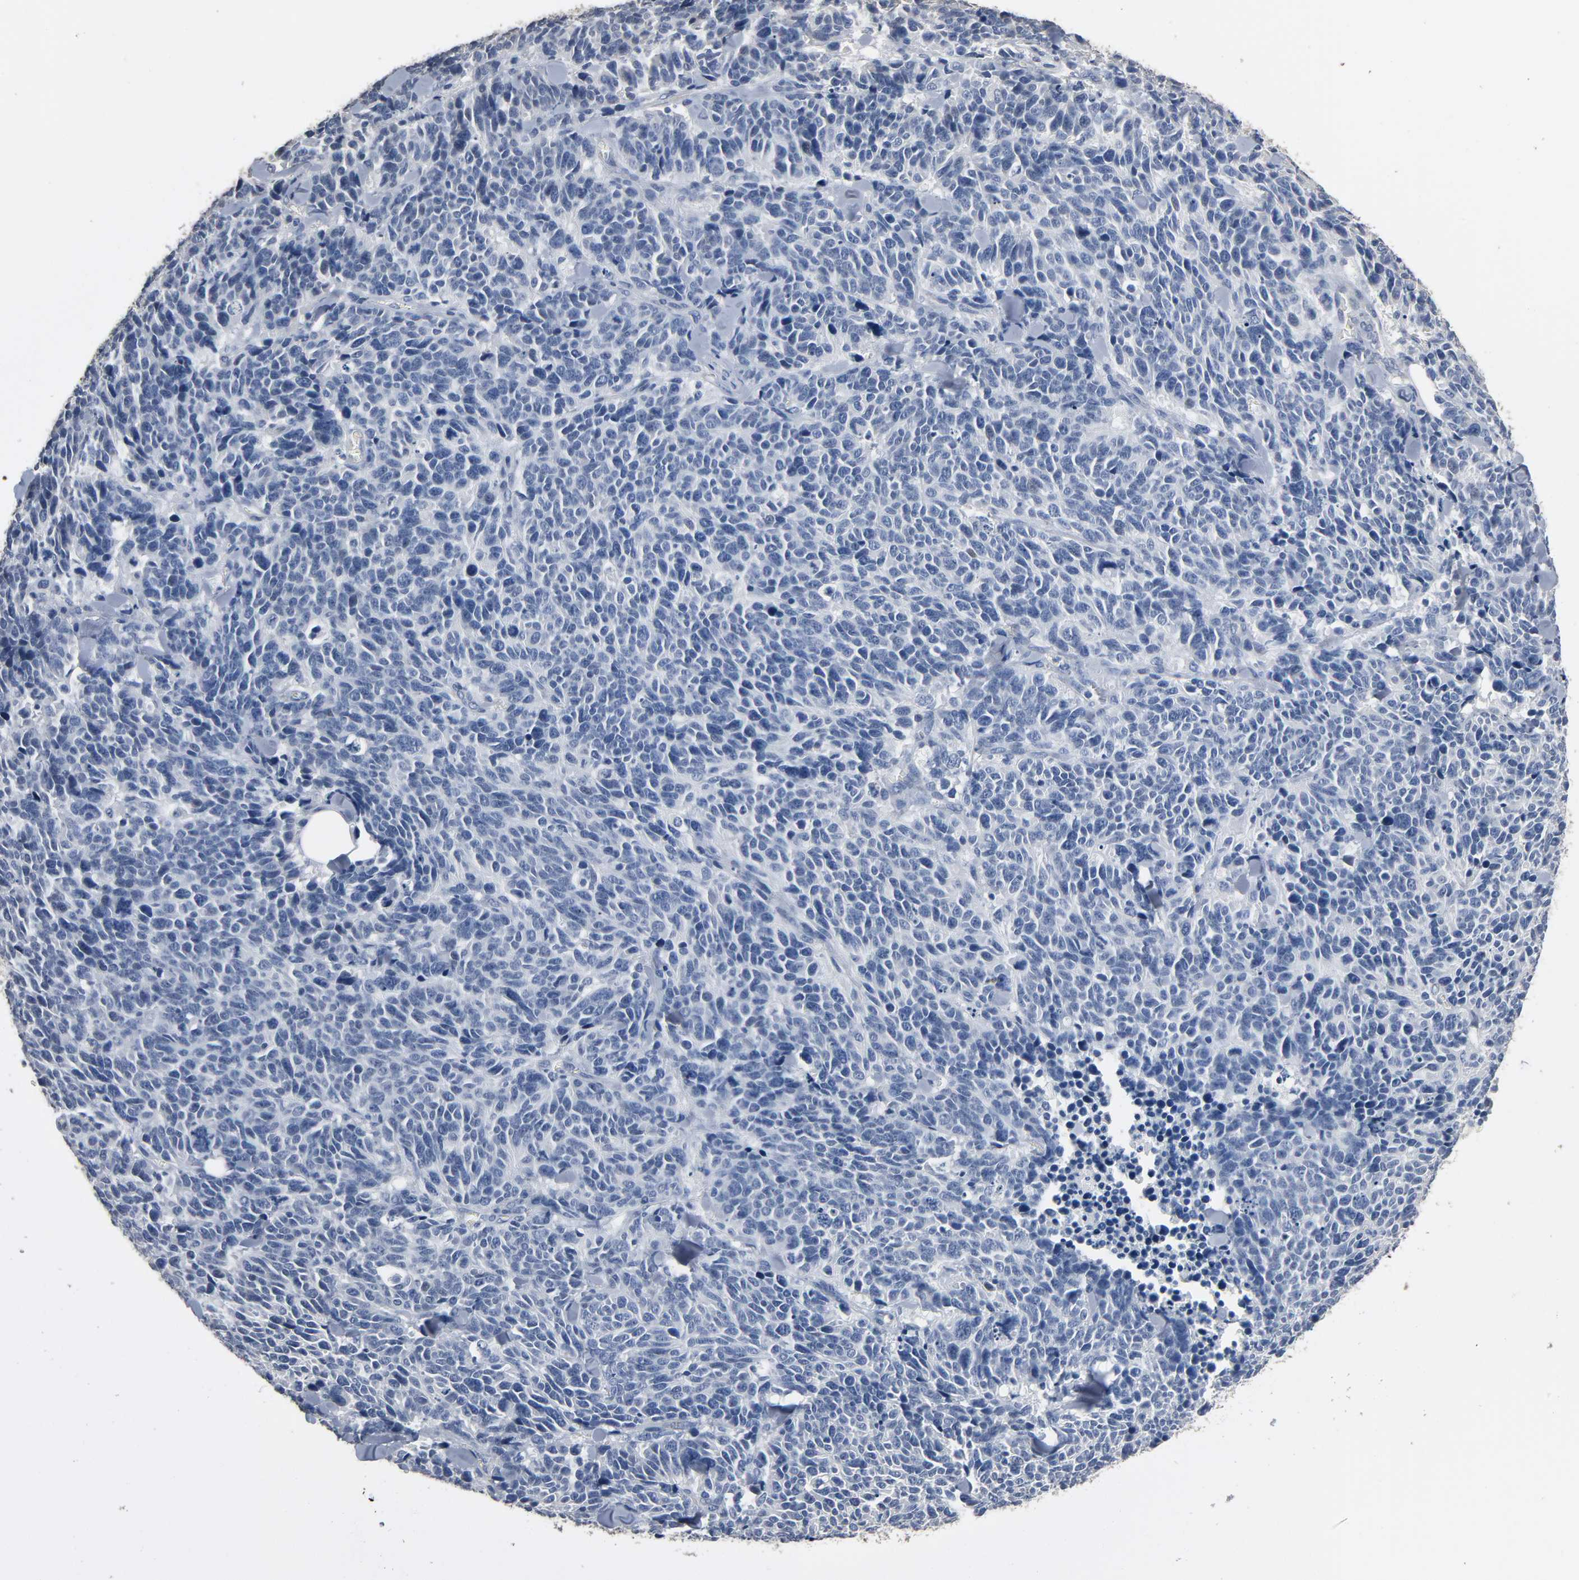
{"staining": {"intensity": "negative", "quantity": "none", "location": "none"}, "tissue": "lung cancer", "cell_type": "Tumor cells", "image_type": "cancer", "snomed": [{"axis": "morphology", "description": "Neoplasm, malignant, NOS"}, {"axis": "topography", "description": "Lung"}], "caption": "Tumor cells show no significant protein staining in neoplasm (malignant) (lung). (DAB (3,3'-diaminobenzidine) immunohistochemistry visualized using brightfield microscopy, high magnification).", "gene": "SOX6", "patient": {"sex": "female", "age": 58}}